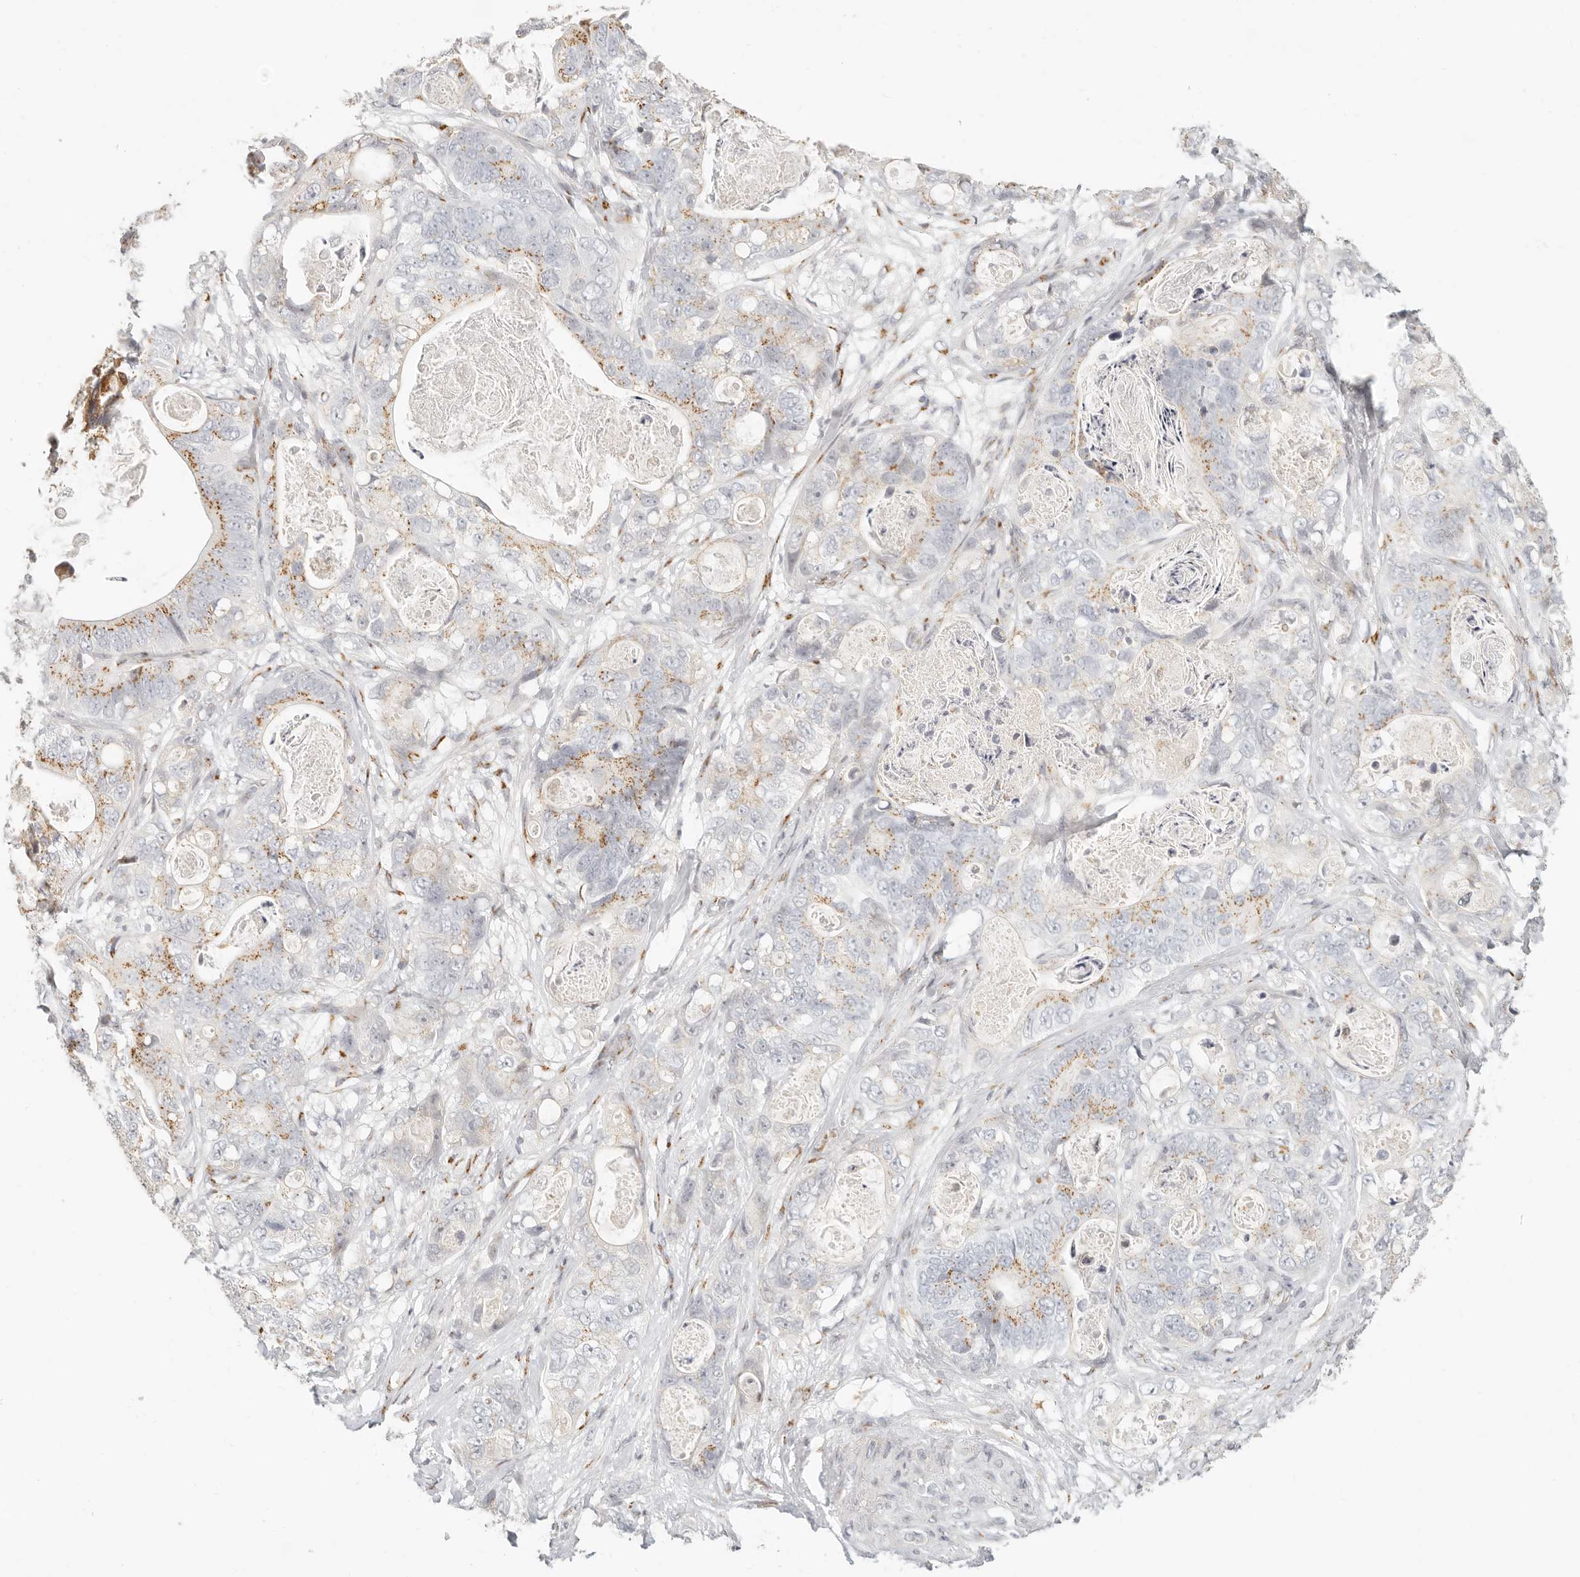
{"staining": {"intensity": "moderate", "quantity": "25%-75%", "location": "cytoplasmic/membranous"}, "tissue": "stomach cancer", "cell_type": "Tumor cells", "image_type": "cancer", "snomed": [{"axis": "morphology", "description": "Normal tissue, NOS"}, {"axis": "morphology", "description": "Adenocarcinoma, NOS"}, {"axis": "topography", "description": "Stomach"}], "caption": "Stomach cancer (adenocarcinoma) stained with a brown dye shows moderate cytoplasmic/membranous positive expression in about 25%-75% of tumor cells.", "gene": "FAM20B", "patient": {"sex": "female", "age": 89}}